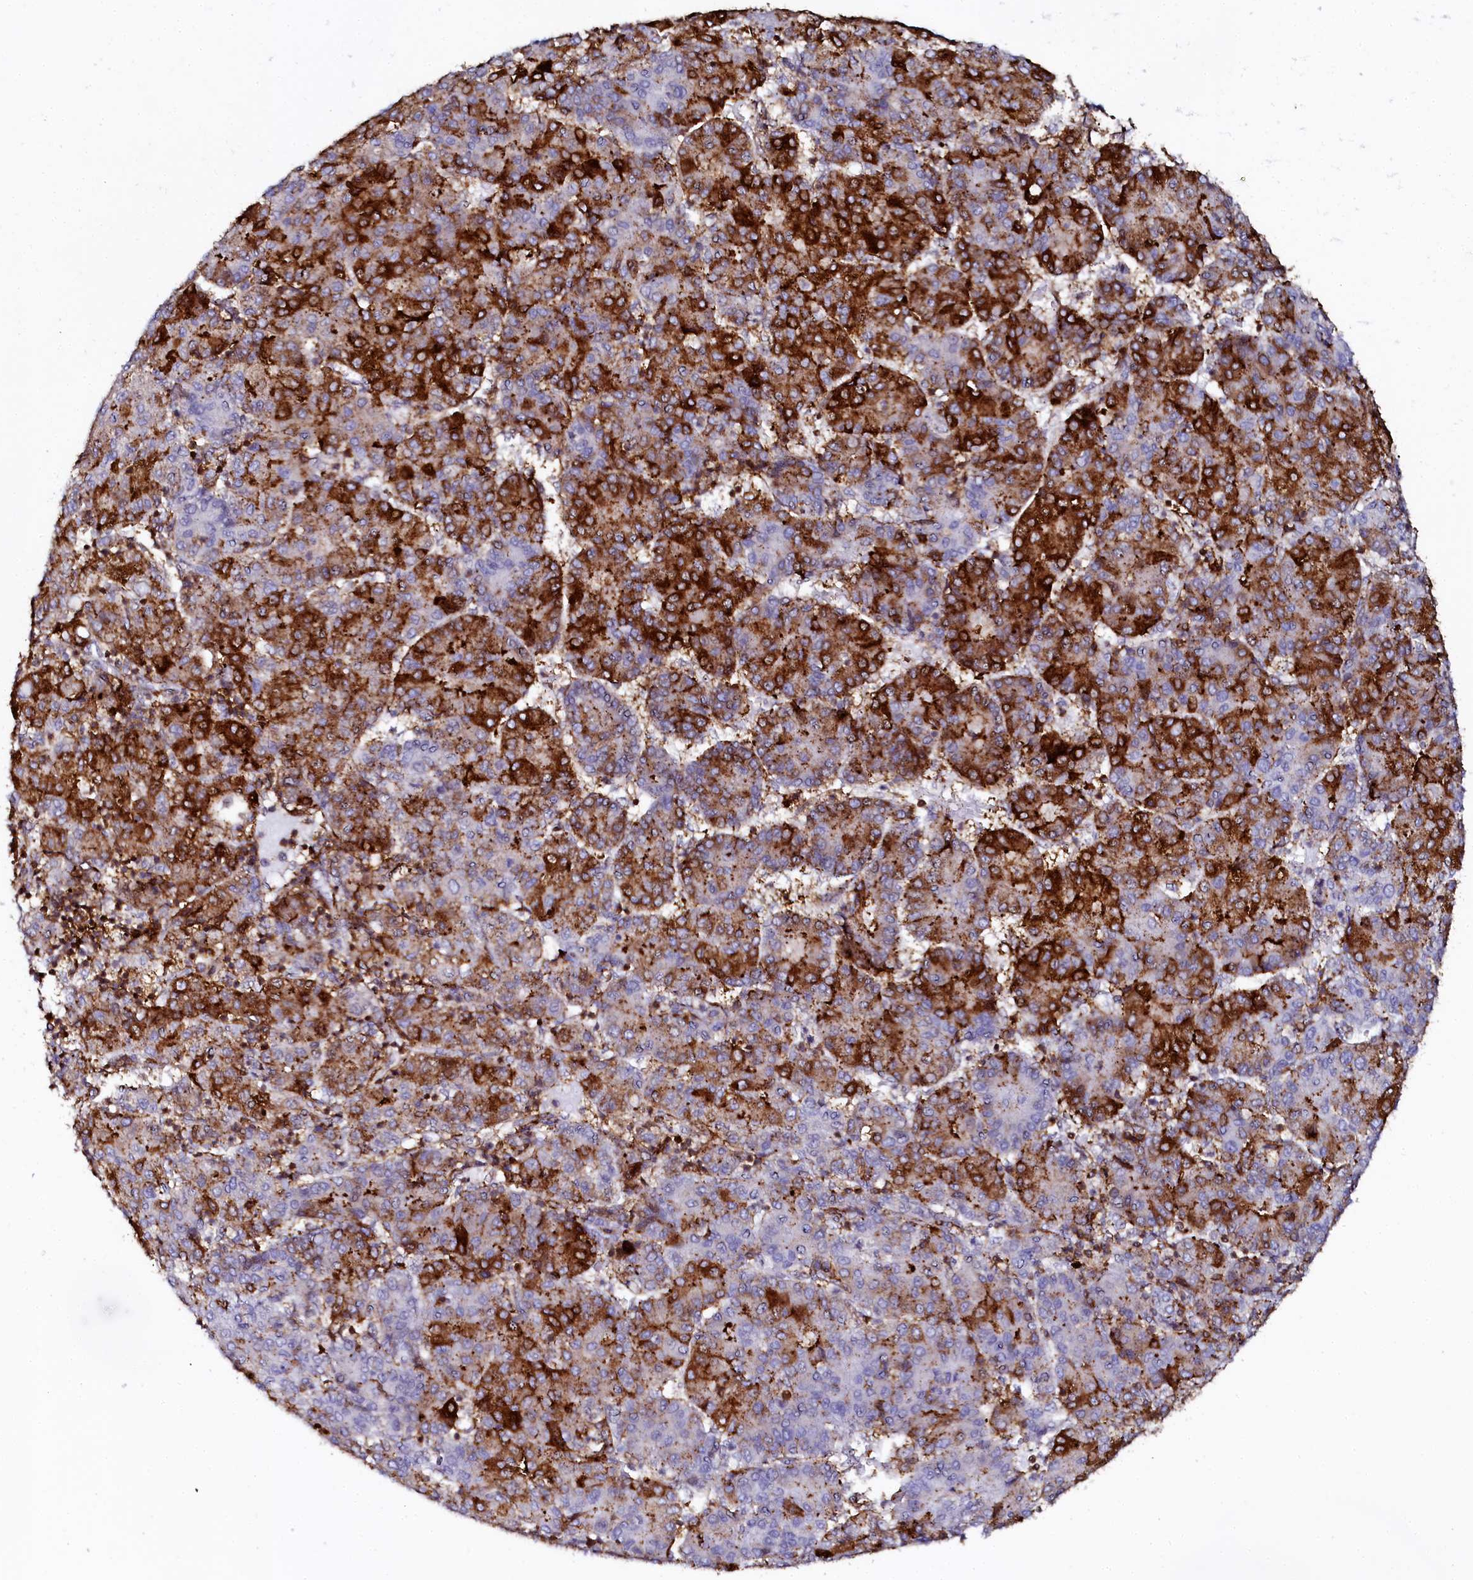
{"staining": {"intensity": "strong", "quantity": ">75%", "location": "cytoplasmic/membranous"}, "tissue": "liver cancer", "cell_type": "Tumor cells", "image_type": "cancer", "snomed": [{"axis": "morphology", "description": "Carcinoma, Hepatocellular, NOS"}, {"axis": "topography", "description": "Liver"}], "caption": "Protein staining demonstrates strong cytoplasmic/membranous expression in about >75% of tumor cells in hepatocellular carcinoma (liver). Nuclei are stained in blue.", "gene": "AAAS", "patient": {"sex": "male", "age": 65}}